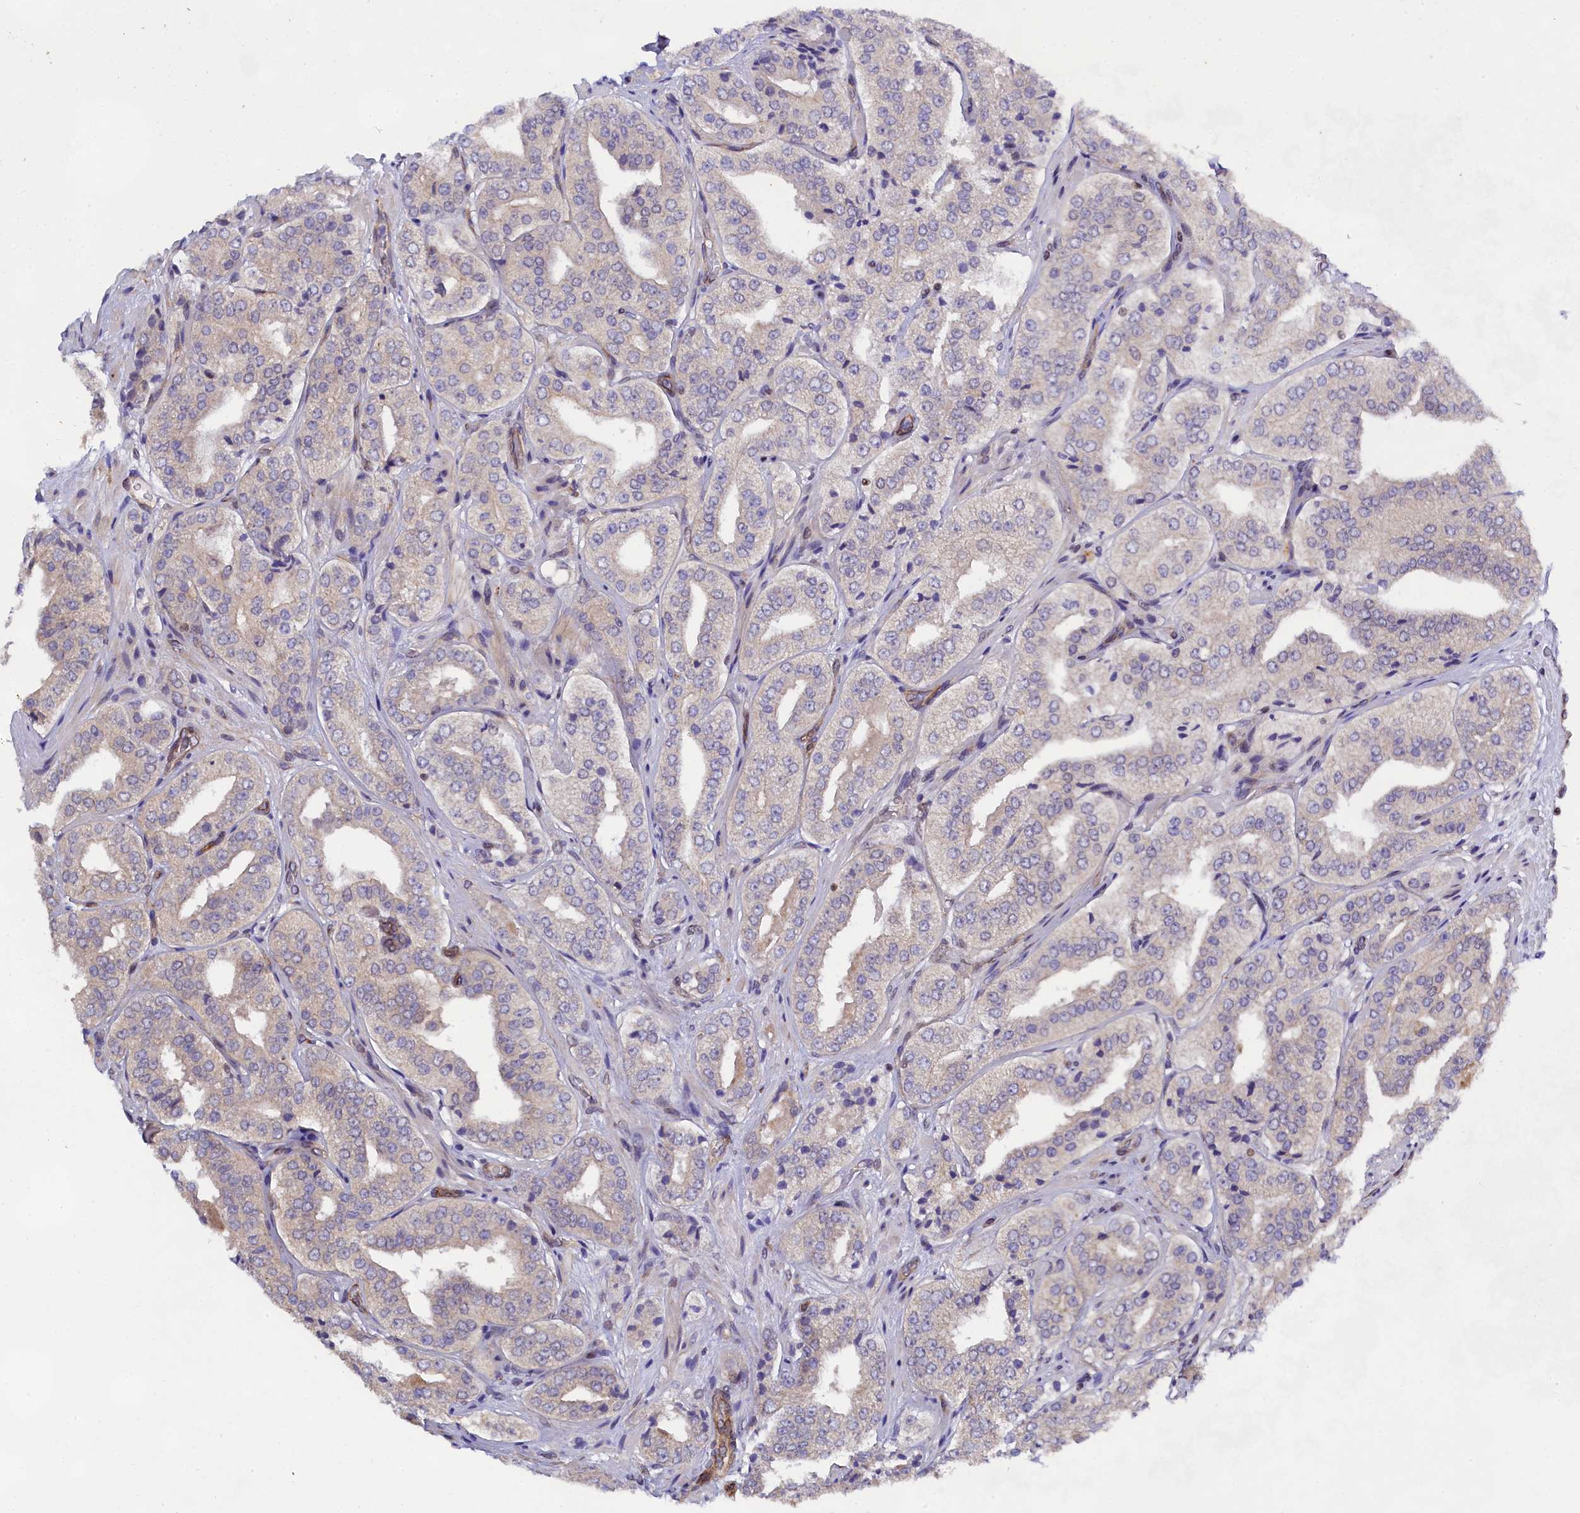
{"staining": {"intensity": "negative", "quantity": "none", "location": "none"}, "tissue": "prostate cancer", "cell_type": "Tumor cells", "image_type": "cancer", "snomed": [{"axis": "morphology", "description": "Adenocarcinoma, High grade"}, {"axis": "topography", "description": "Prostate"}], "caption": "An immunohistochemistry photomicrograph of prostate high-grade adenocarcinoma is shown. There is no staining in tumor cells of prostate high-grade adenocarcinoma.", "gene": "SP4", "patient": {"sex": "male", "age": 71}}